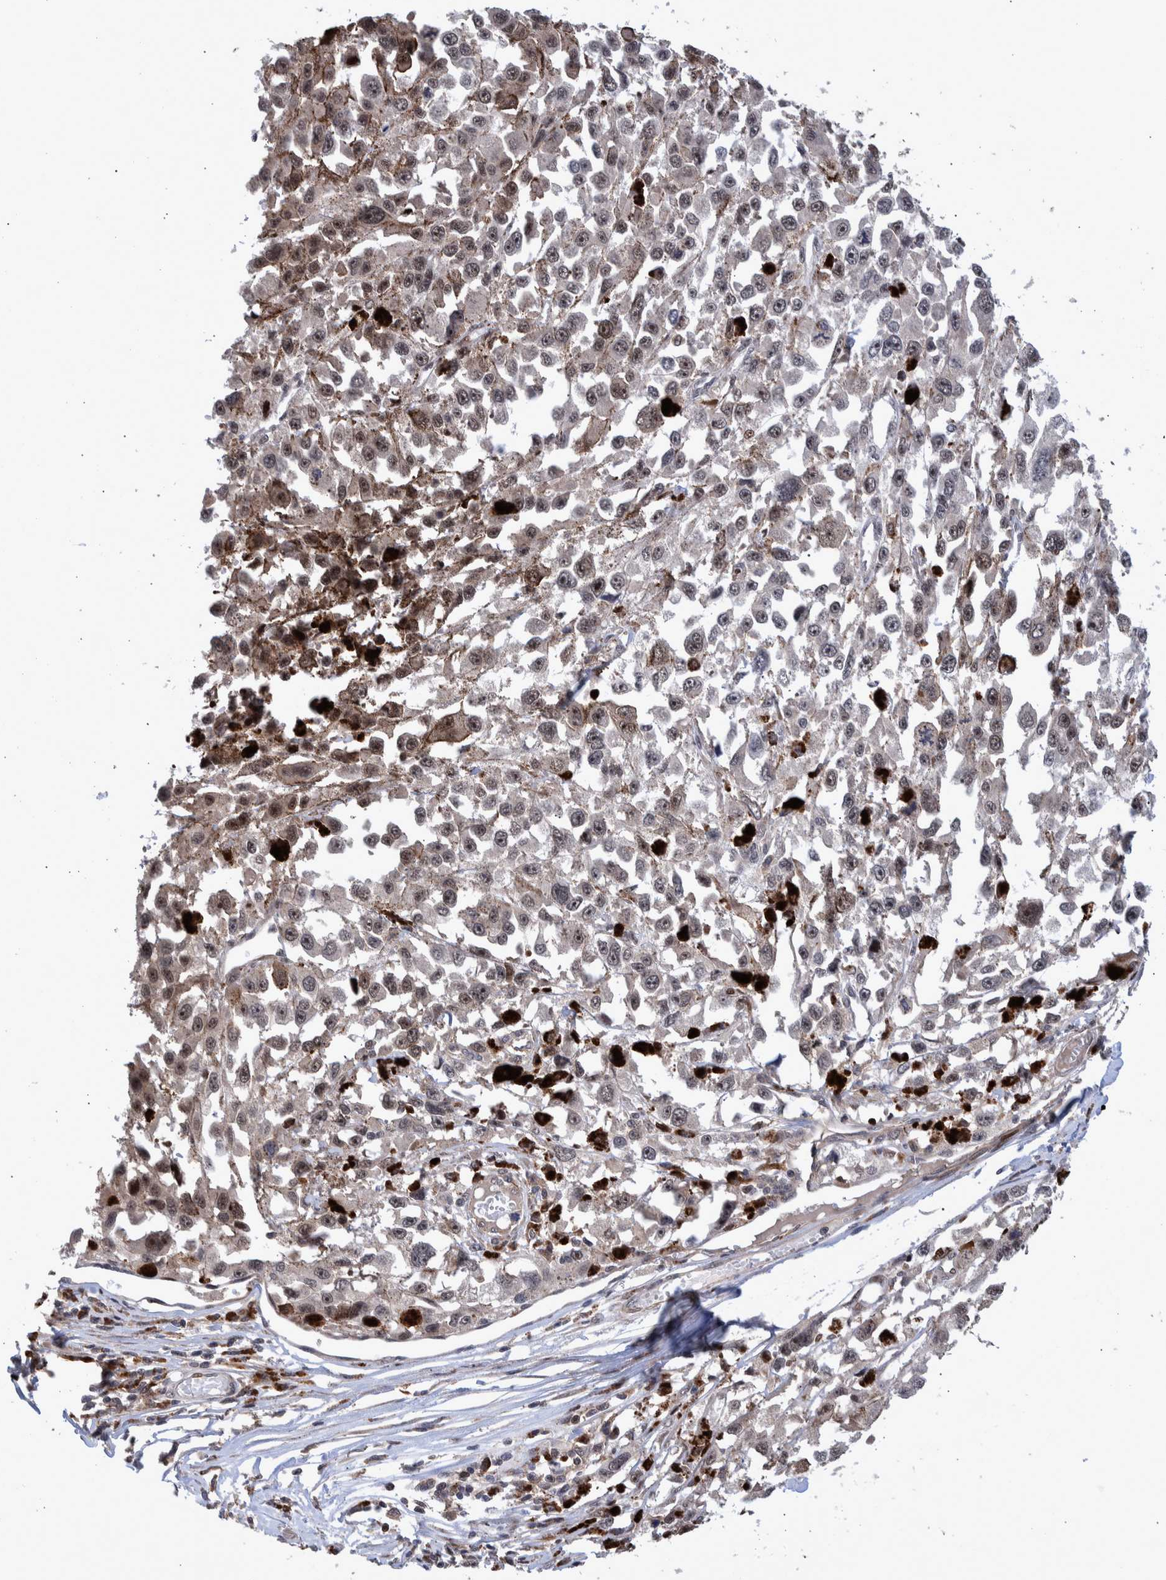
{"staining": {"intensity": "weak", "quantity": "25%-75%", "location": "nuclear"}, "tissue": "melanoma", "cell_type": "Tumor cells", "image_type": "cancer", "snomed": [{"axis": "morphology", "description": "Malignant melanoma, Metastatic site"}, {"axis": "topography", "description": "Lymph node"}], "caption": "About 25%-75% of tumor cells in melanoma demonstrate weak nuclear protein staining as visualized by brown immunohistochemical staining.", "gene": "SHISA6", "patient": {"sex": "male", "age": 59}}